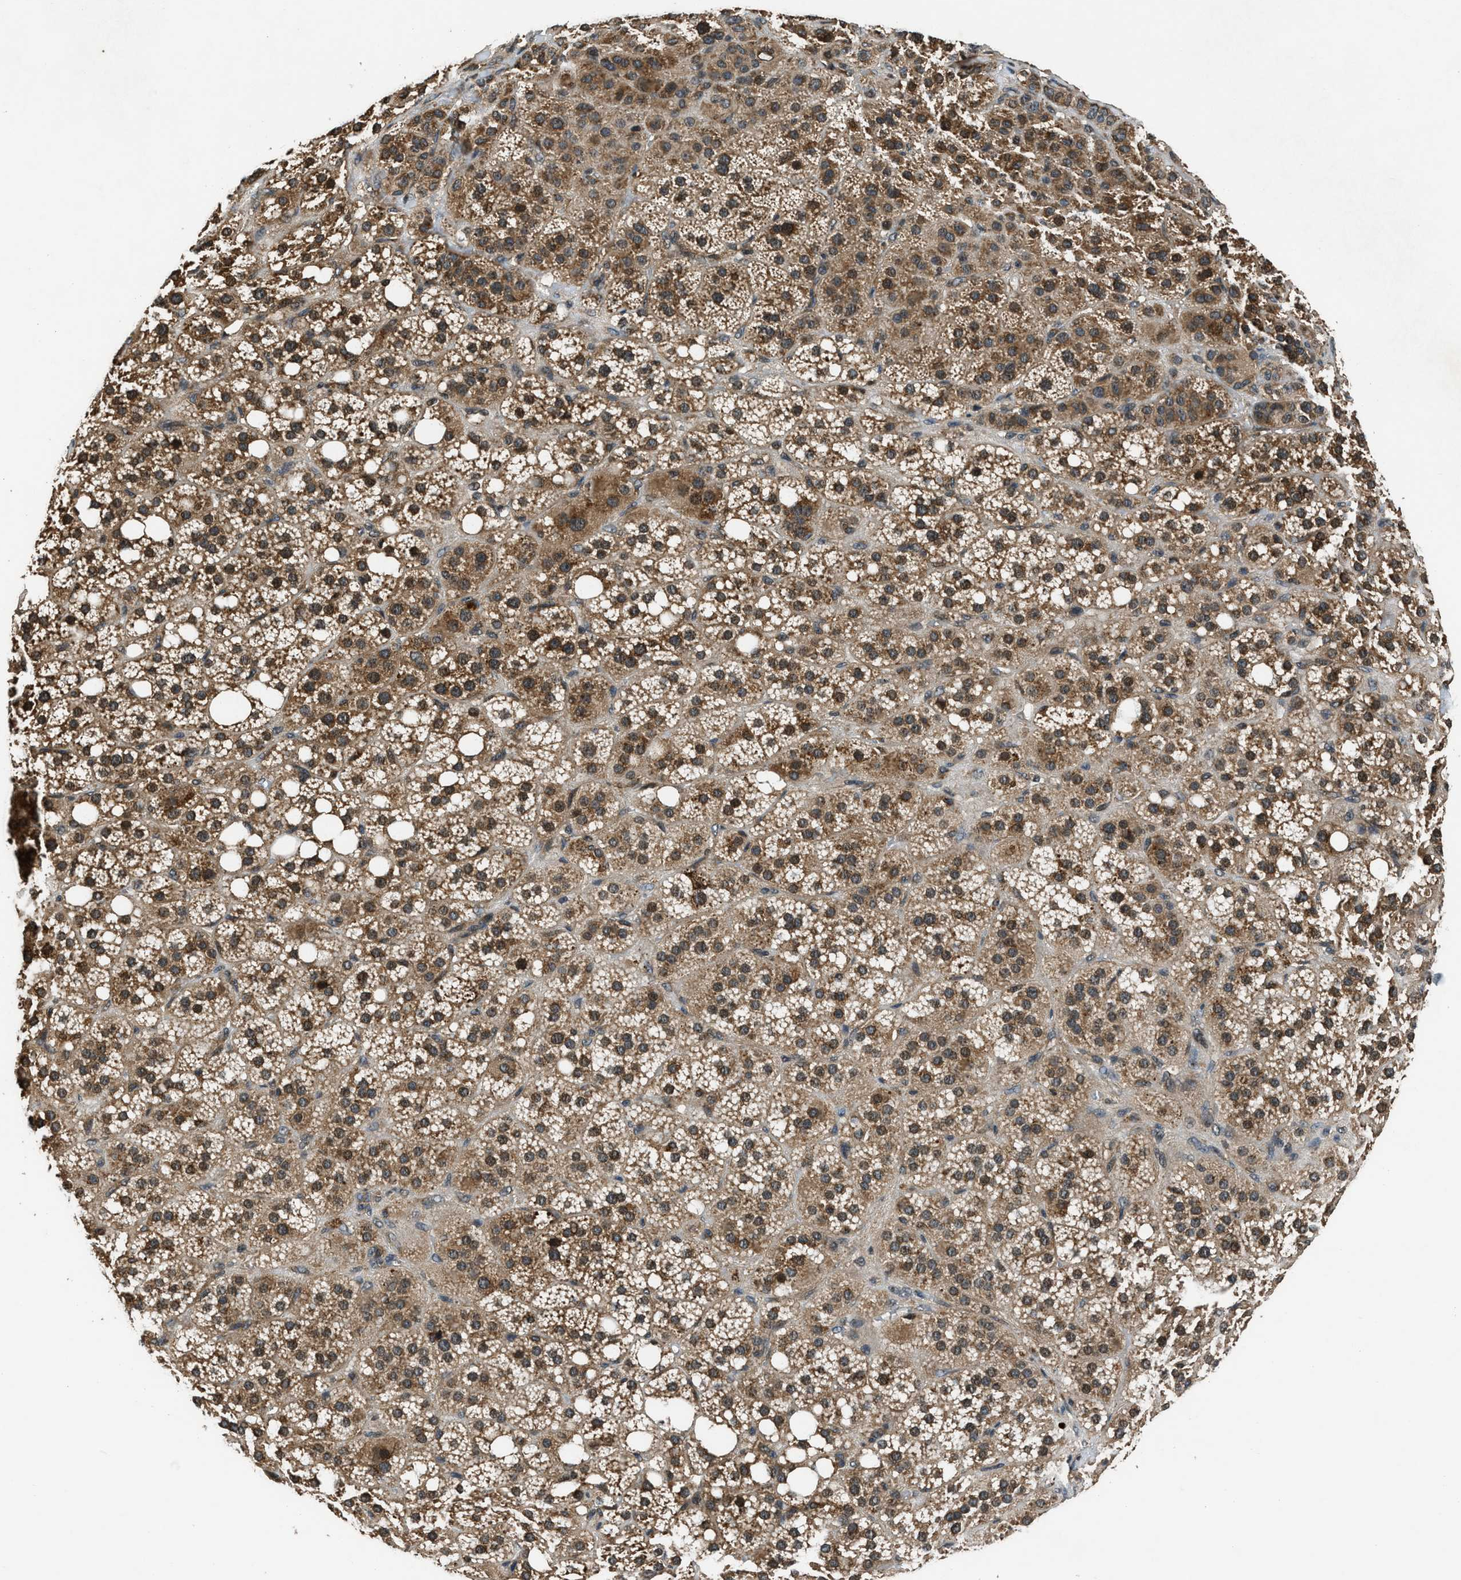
{"staining": {"intensity": "moderate", "quantity": ">75%", "location": "cytoplasmic/membranous"}, "tissue": "adrenal gland", "cell_type": "Glandular cells", "image_type": "normal", "snomed": [{"axis": "morphology", "description": "Normal tissue, NOS"}, {"axis": "topography", "description": "Adrenal gland"}], "caption": "Adrenal gland stained with a brown dye displays moderate cytoplasmic/membranous positive staining in approximately >75% of glandular cells.", "gene": "RPS6KB1", "patient": {"sex": "female", "age": 59}}